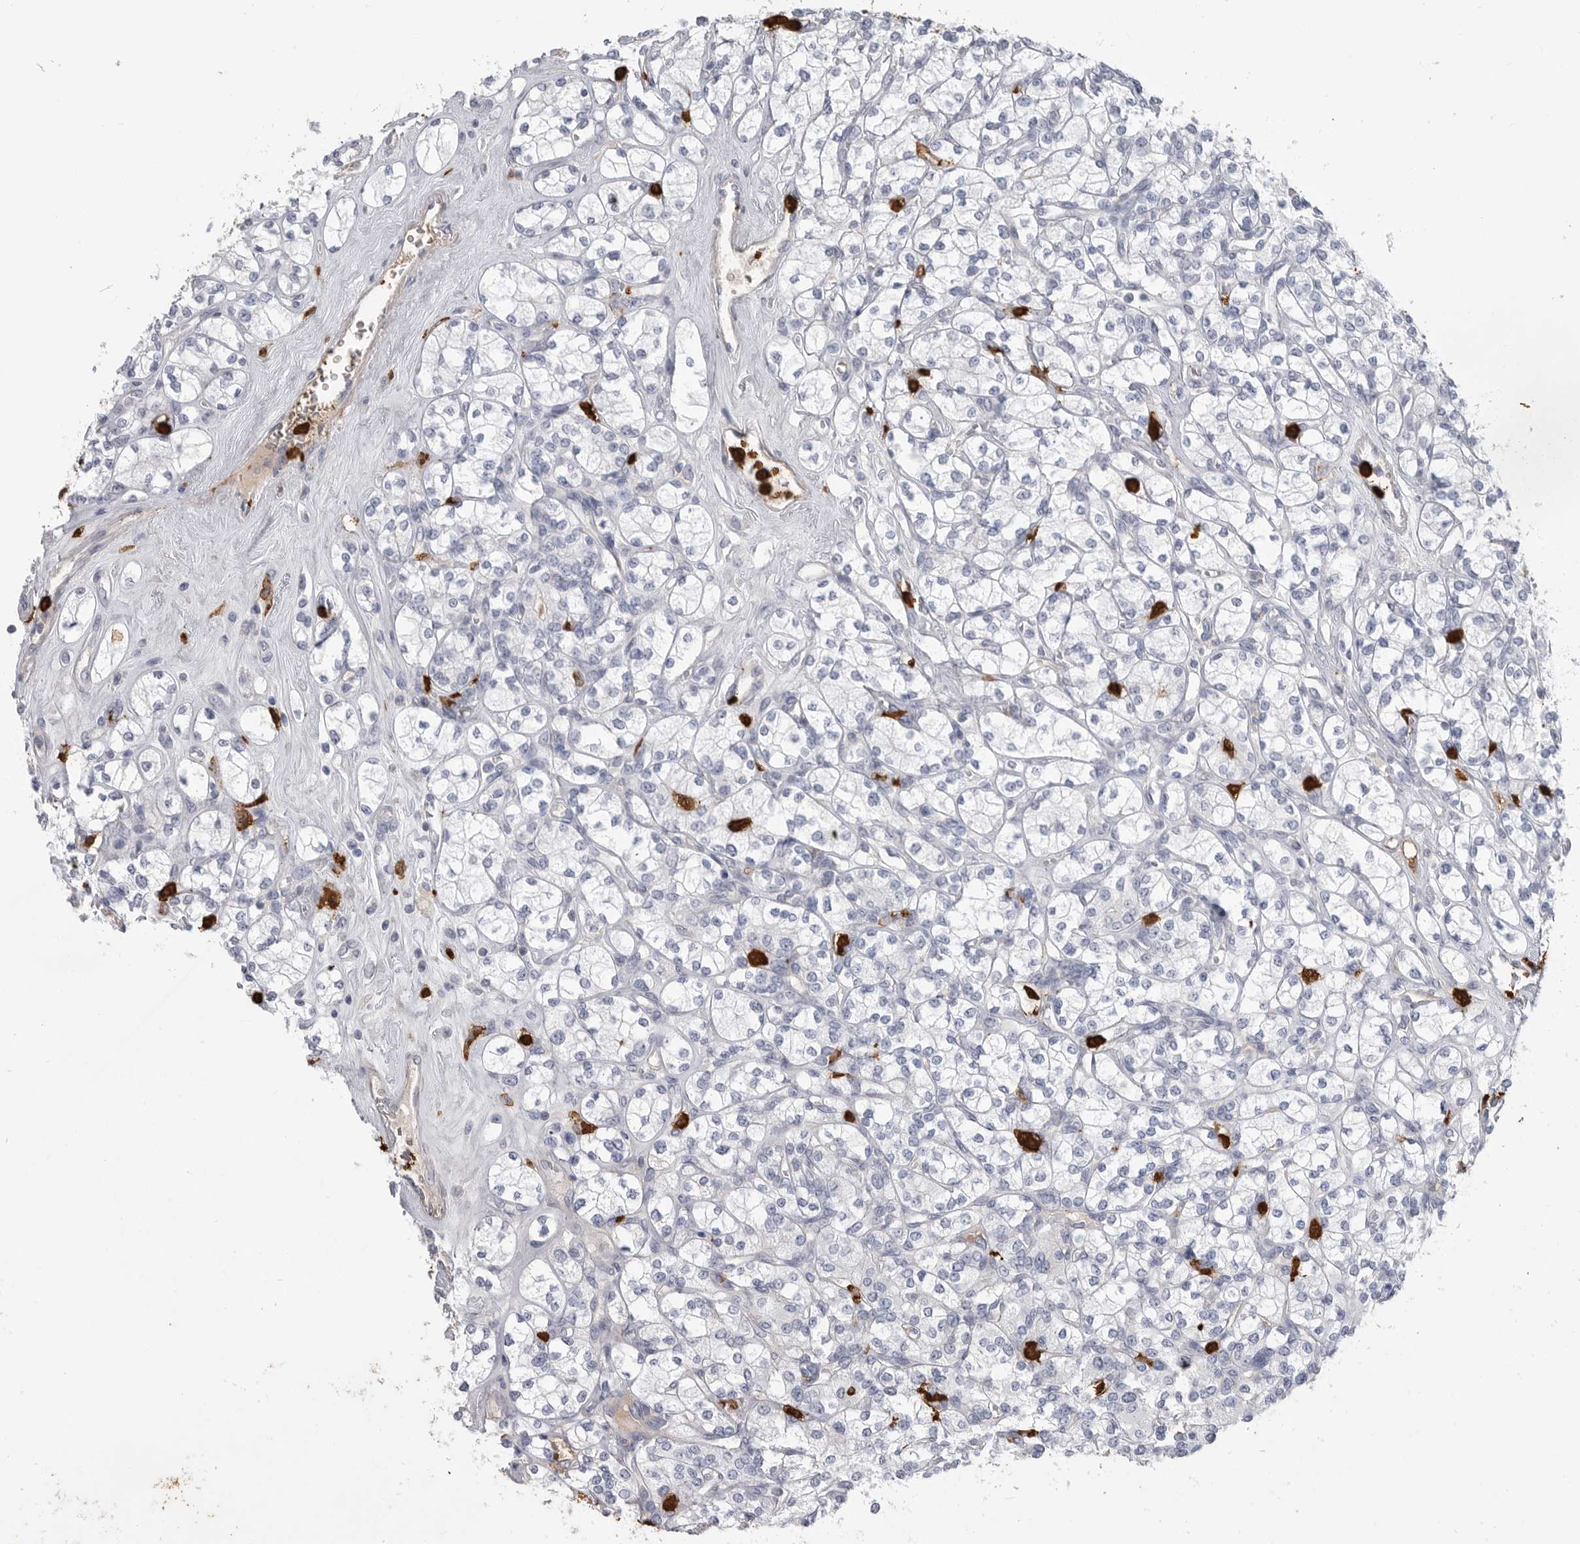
{"staining": {"intensity": "negative", "quantity": "none", "location": "none"}, "tissue": "renal cancer", "cell_type": "Tumor cells", "image_type": "cancer", "snomed": [{"axis": "morphology", "description": "Adenocarcinoma, NOS"}, {"axis": "topography", "description": "Kidney"}], "caption": "Tumor cells are negative for brown protein staining in renal cancer.", "gene": "CYB561D1", "patient": {"sex": "male", "age": 77}}